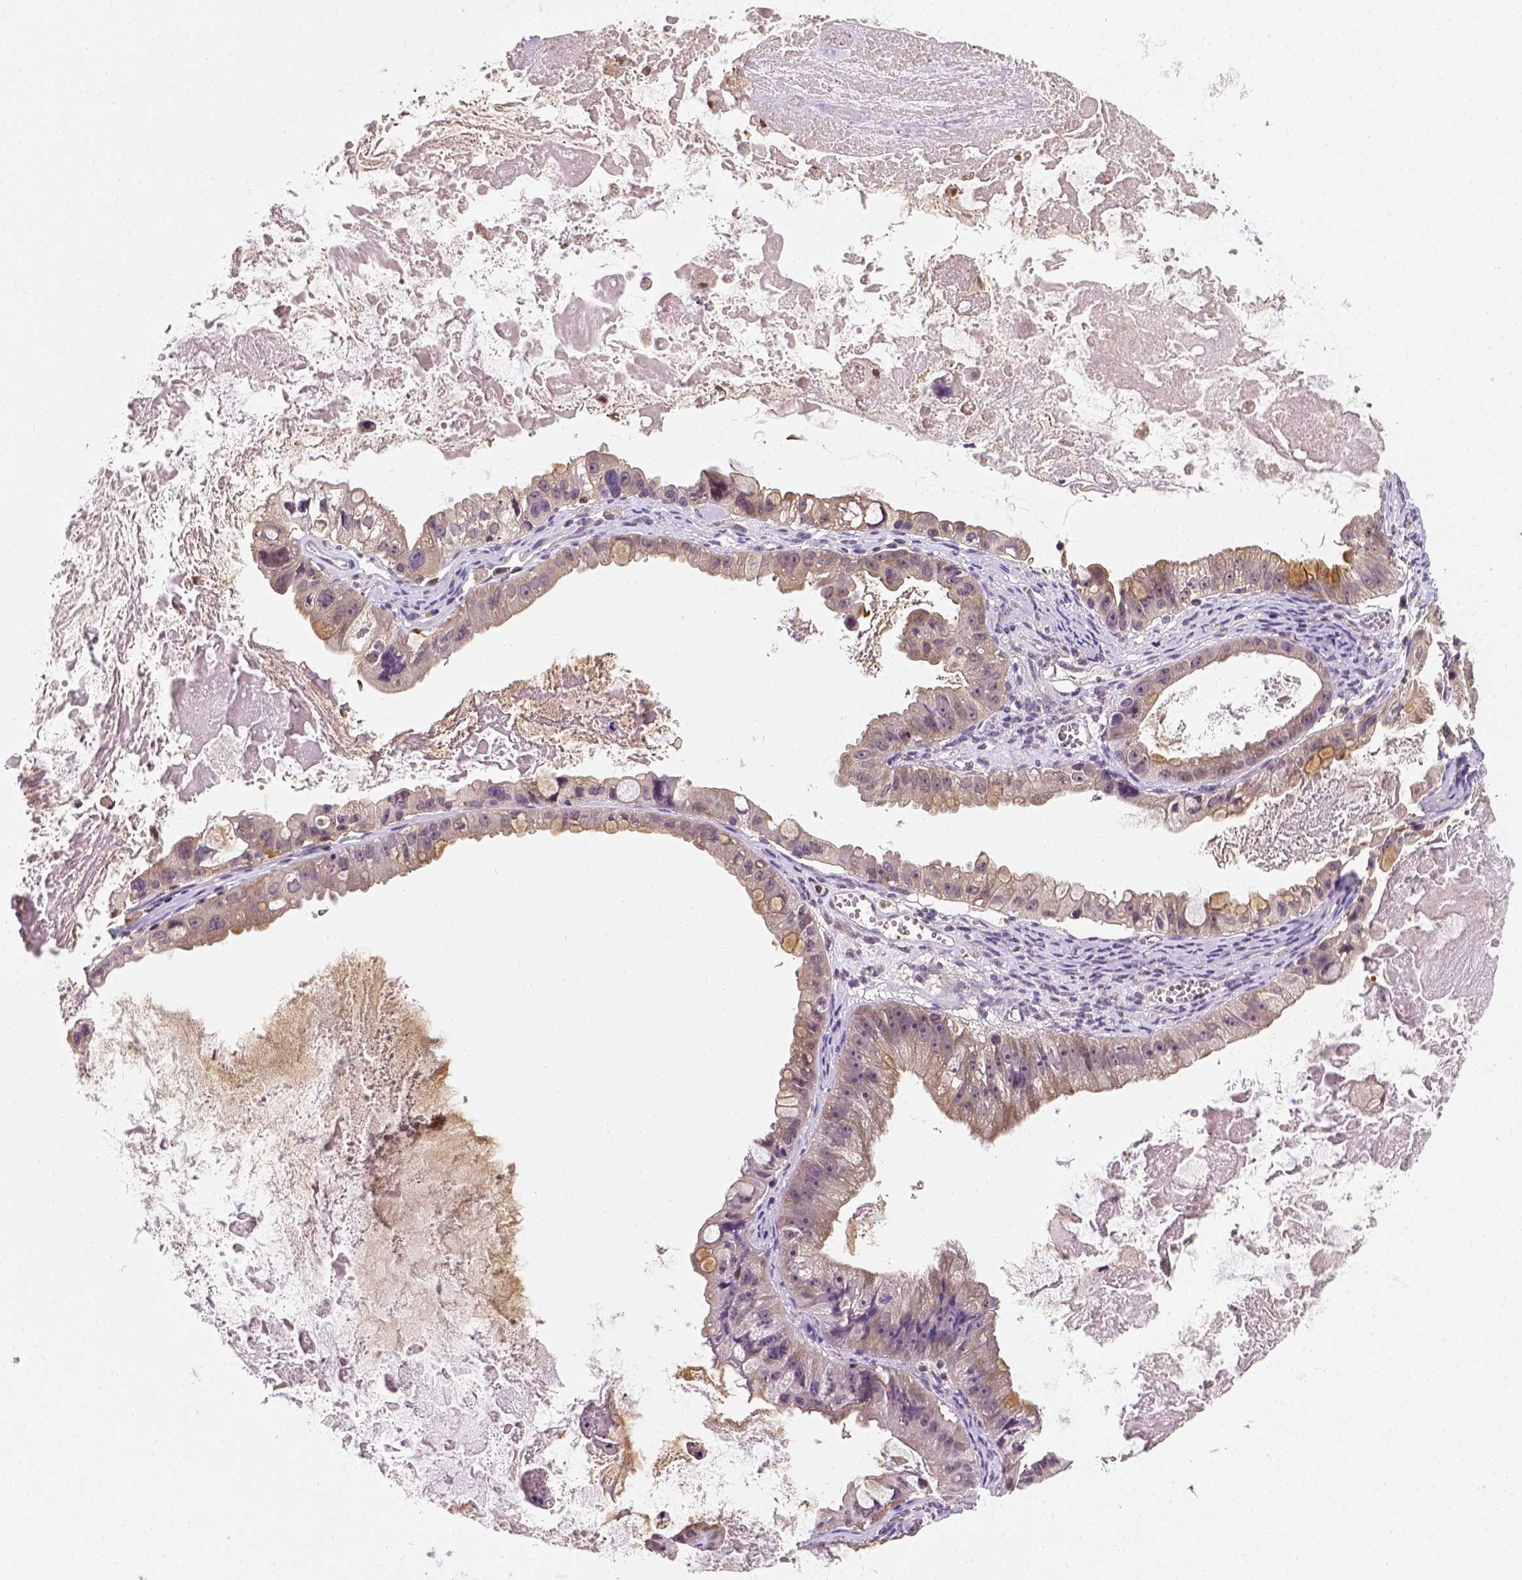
{"staining": {"intensity": "weak", "quantity": "25%-75%", "location": "cytoplasmic/membranous"}, "tissue": "ovarian cancer", "cell_type": "Tumor cells", "image_type": "cancer", "snomed": [{"axis": "morphology", "description": "Cystadenocarcinoma, mucinous, NOS"}, {"axis": "topography", "description": "Ovary"}], "caption": "Protein analysis of ovarian mucinous cystadenocarcinoma tissue demonstrates weak cytoplasmic/membranous expression in about 25%-75% of tumor cells.", "gene": "MATK", "patient": {"sex": "female", "age": 61}}